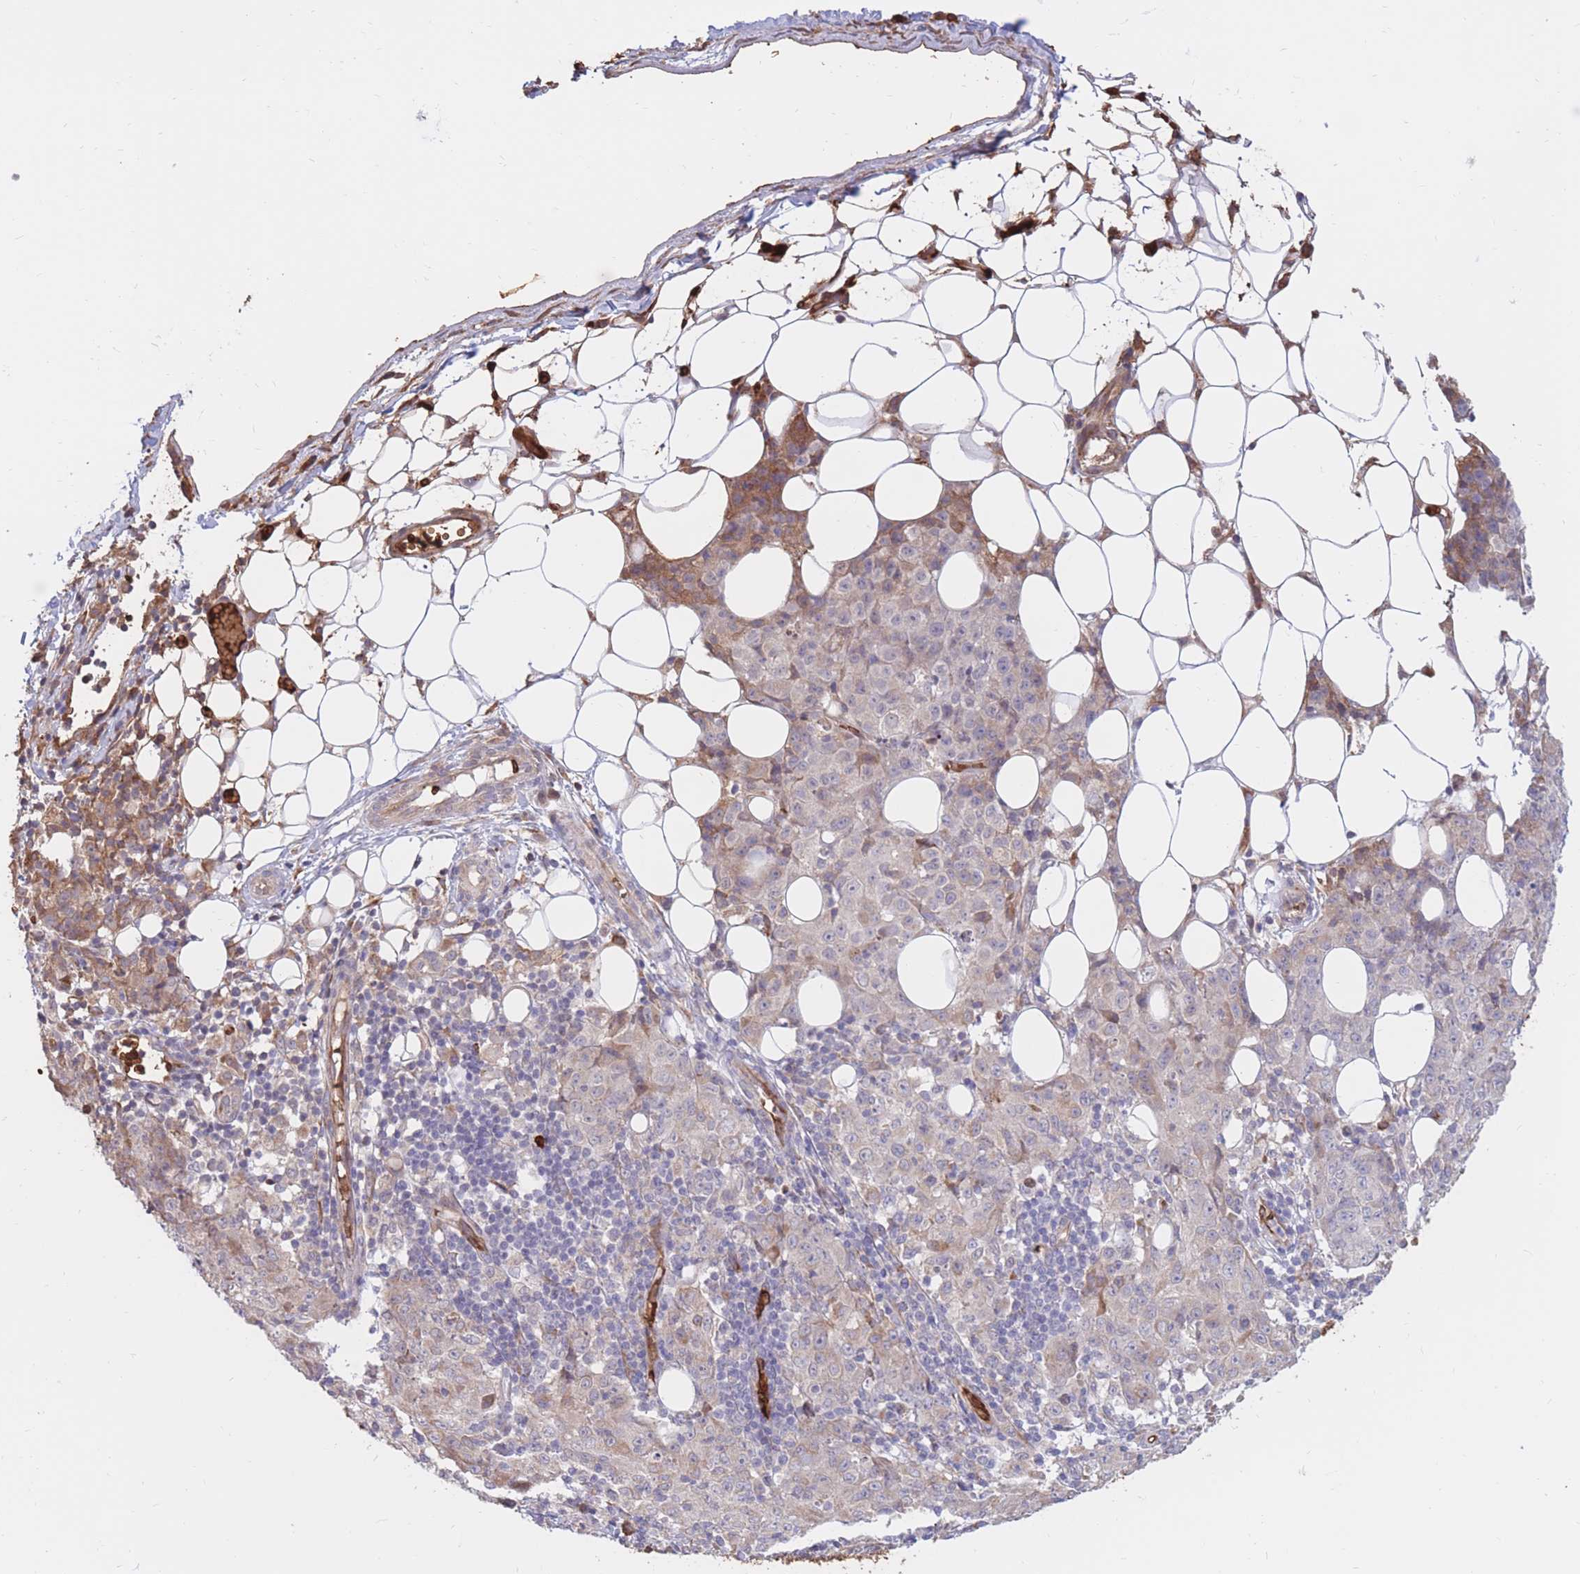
{"staining": {"intensity": "moderate", "quantity": "<25%", "location": "cytoplasmic/membranous"}, "tissue": "ovarian cancer", "cell_type": "Tumor cells", "image_type": "cancer", "snomed": [{"axis": "morphology", "description": "Carcinoma, endometroid"}, {"axis": "topography", "description": "Ovary"}], "caption": "This micrograph reveals immunohistochemistry staining of ovarian endometroid carcinoma, with low moderate cytoplasmic/membranous expression in about <25% of tumor cells.", "gene": "ATP10D", "patient": {"sex": "female", "age": 42}}